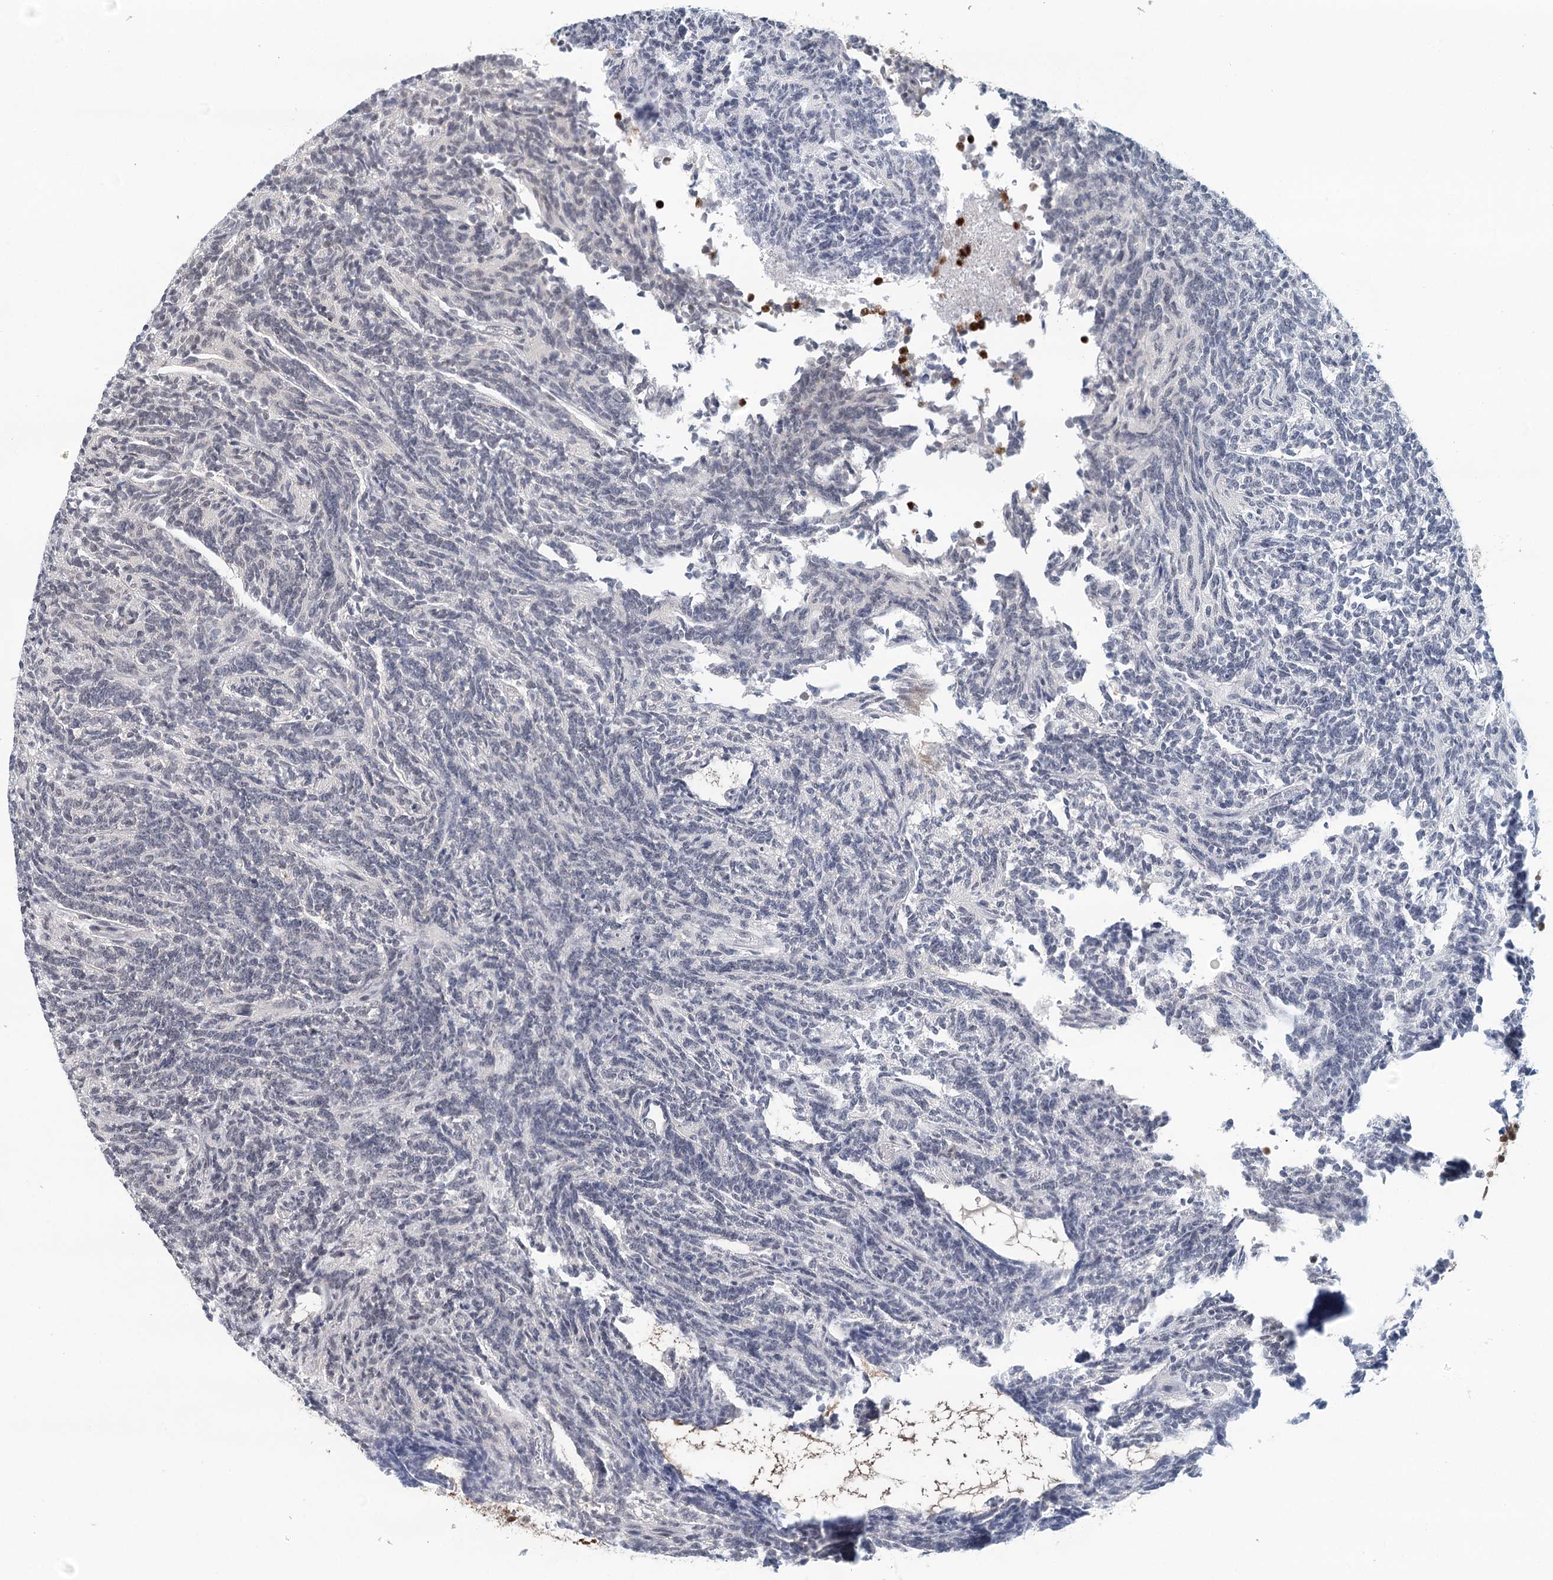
{"staining": {"intensity": "negative", "quantity": "none", "location": "none"}, "tissue": "glioma", "cell_type": "Tumor cells", "image_type": "cancer", "snomed": [{"axis": "morphology", "description": "Glioma, malignant, Low grade"}, {"axis": "topography", "description": "Brain"}], "caption": "A high-resolution photomicrograph shows IHC staining of malignant glioma (low-grade), which demonstrates no significant positivity in tumor cells.", "gene": "GPALPP1", "patient": {"sex": "female", "age": 1}}